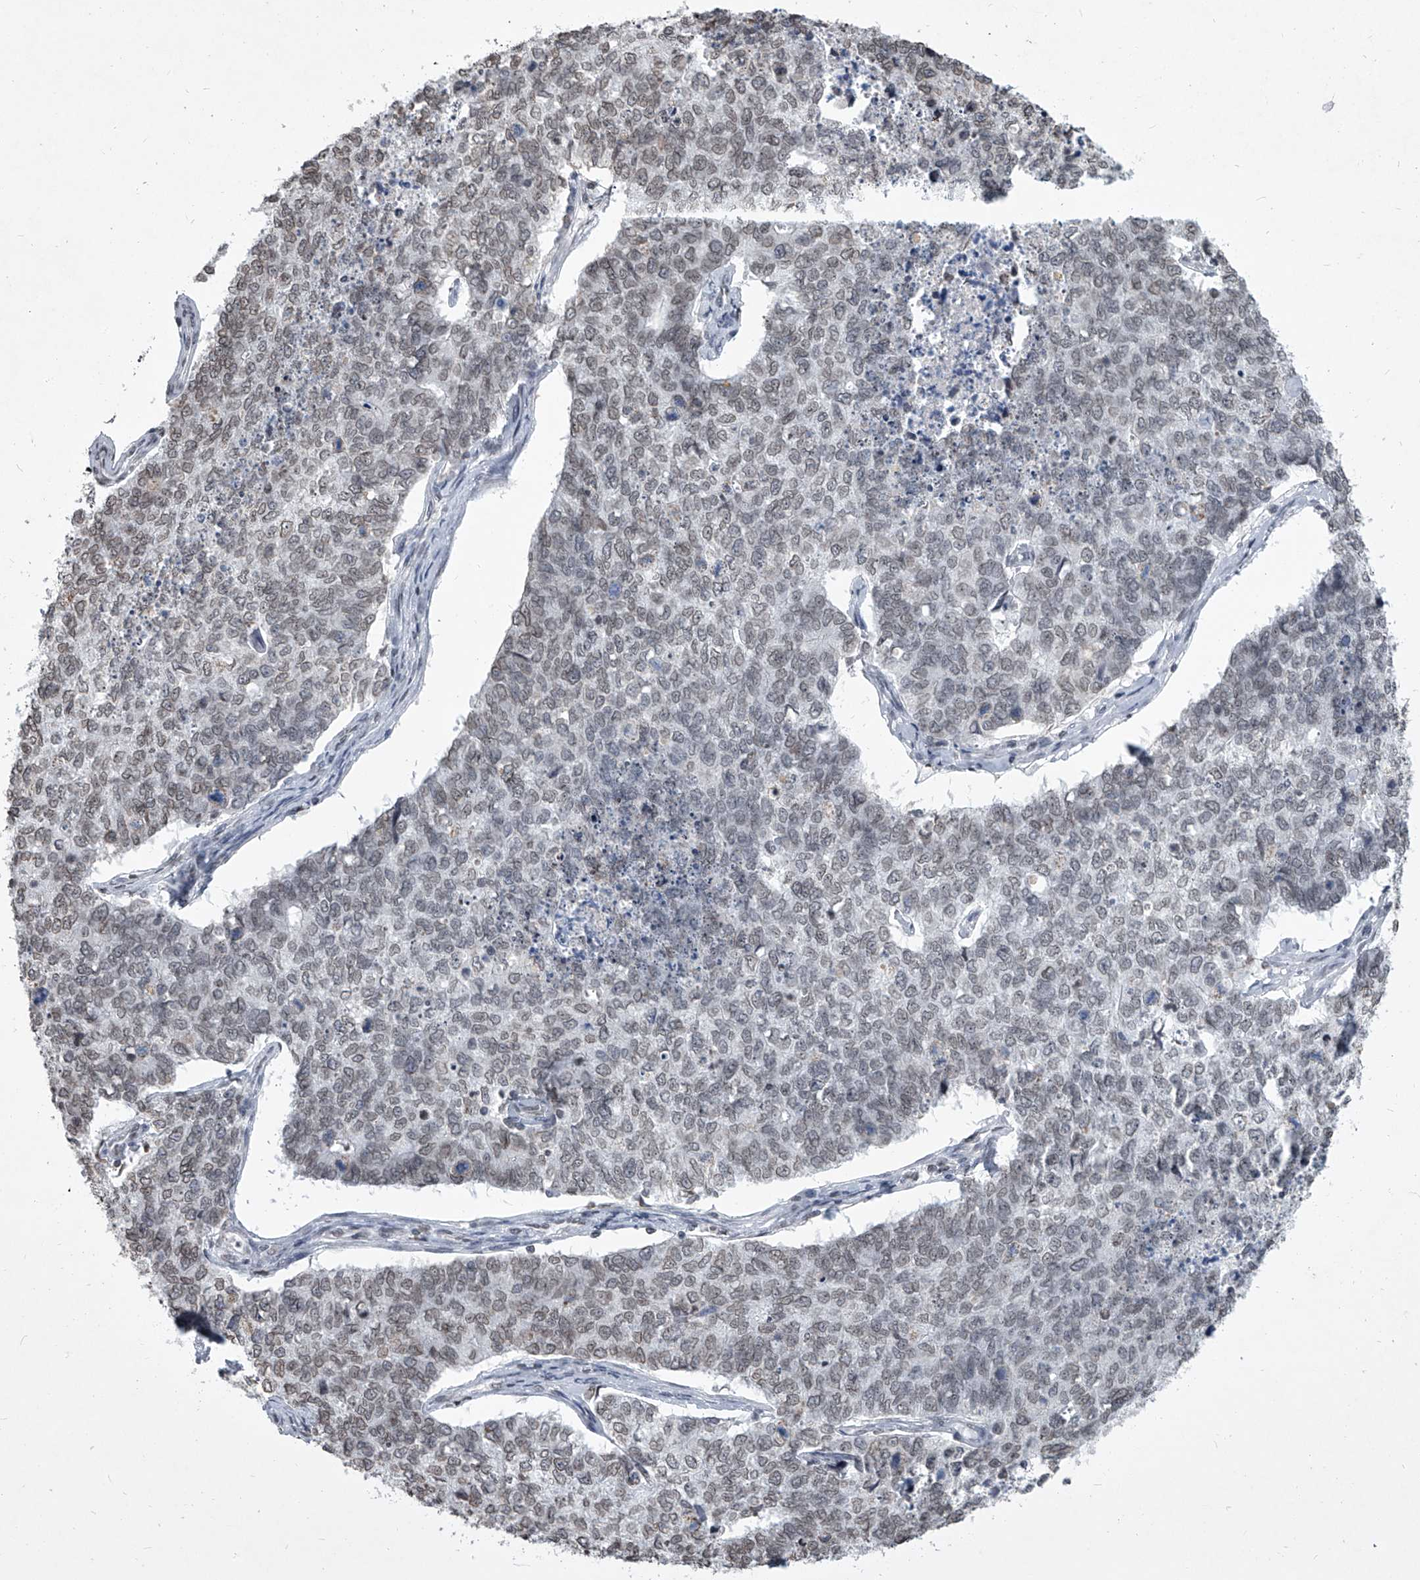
{"staining": {"intensity": "weak", "quantity": "<25%", "location": "nuclear"}, "tissue": "cervical cancer", "cell_type": "Tumor cells", "image_type": "cancer", "snomed": [{"axis": "morphology", "description": "Squamous cell carcinoma, NOS"}, {"axis": "topography", "description": "Cervix"}], "caption": "Human cervical squamous cell carcinoma stained for a protein using immunohistochemistry (IHC) displays no positivity in tumor cells.", "gene": "PPIL4", "patient": {"sex": "female", "age": 63}}